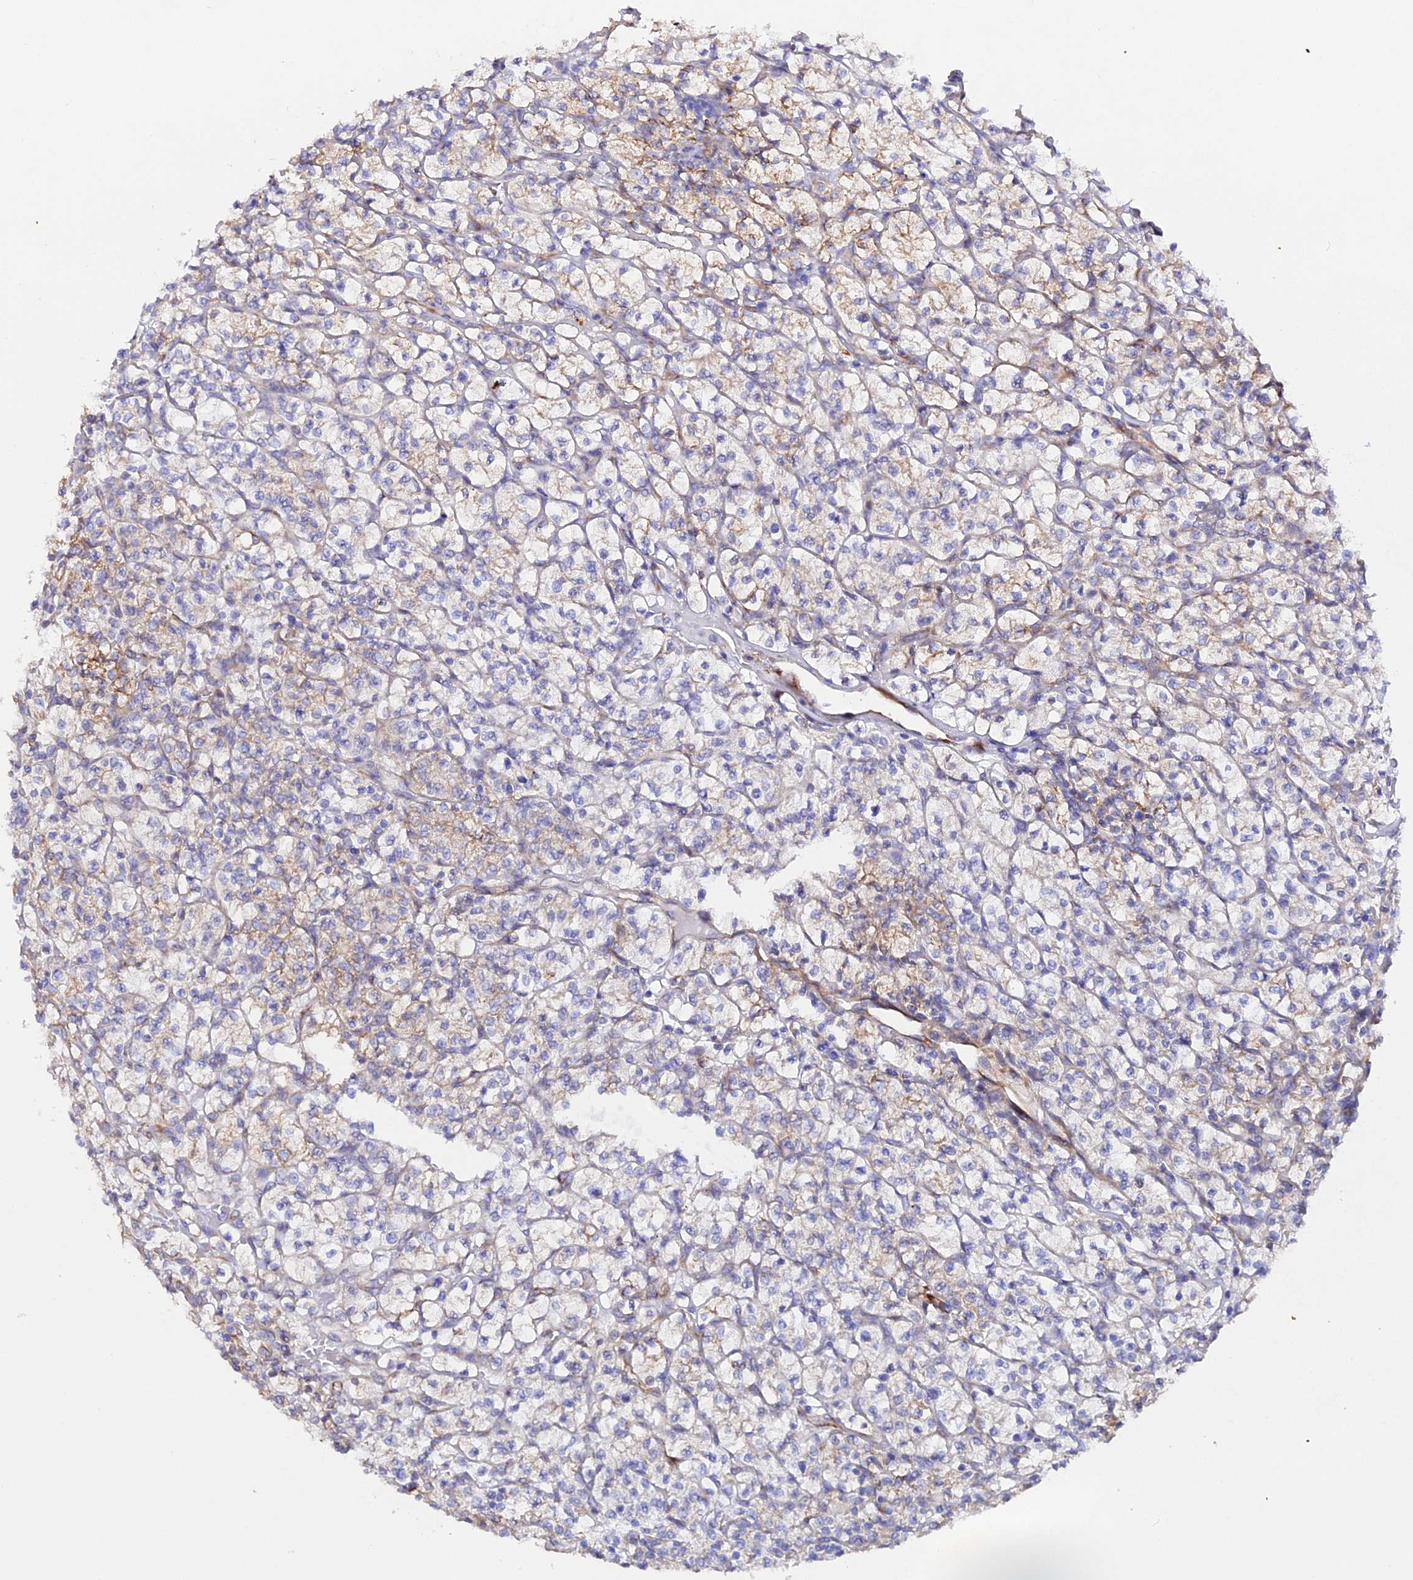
{"staining": {"intensity": "moderate", "quantity": "<25%", "location": "cytoplasmic/membranous"}, "tissue": "renal cancer", "cell_type": "Tumor cells", "image_type": "cancer", "snomed": [{"axis": "morphology", "description": "Adenocarcinoma, NOS"}, {"axis": "topography", "description": "Kidney"}], "caption": "High-power microscopy captured an immunohistochemistry (IHC) photomicrograph of renal cancer (adenocarcinoma), revealing moderate cytoplasmic/membranous positivity in approximately <25% of tumor cells.", "gene": "CFAP45", "patient": {"sex": "female", "age": 64}}